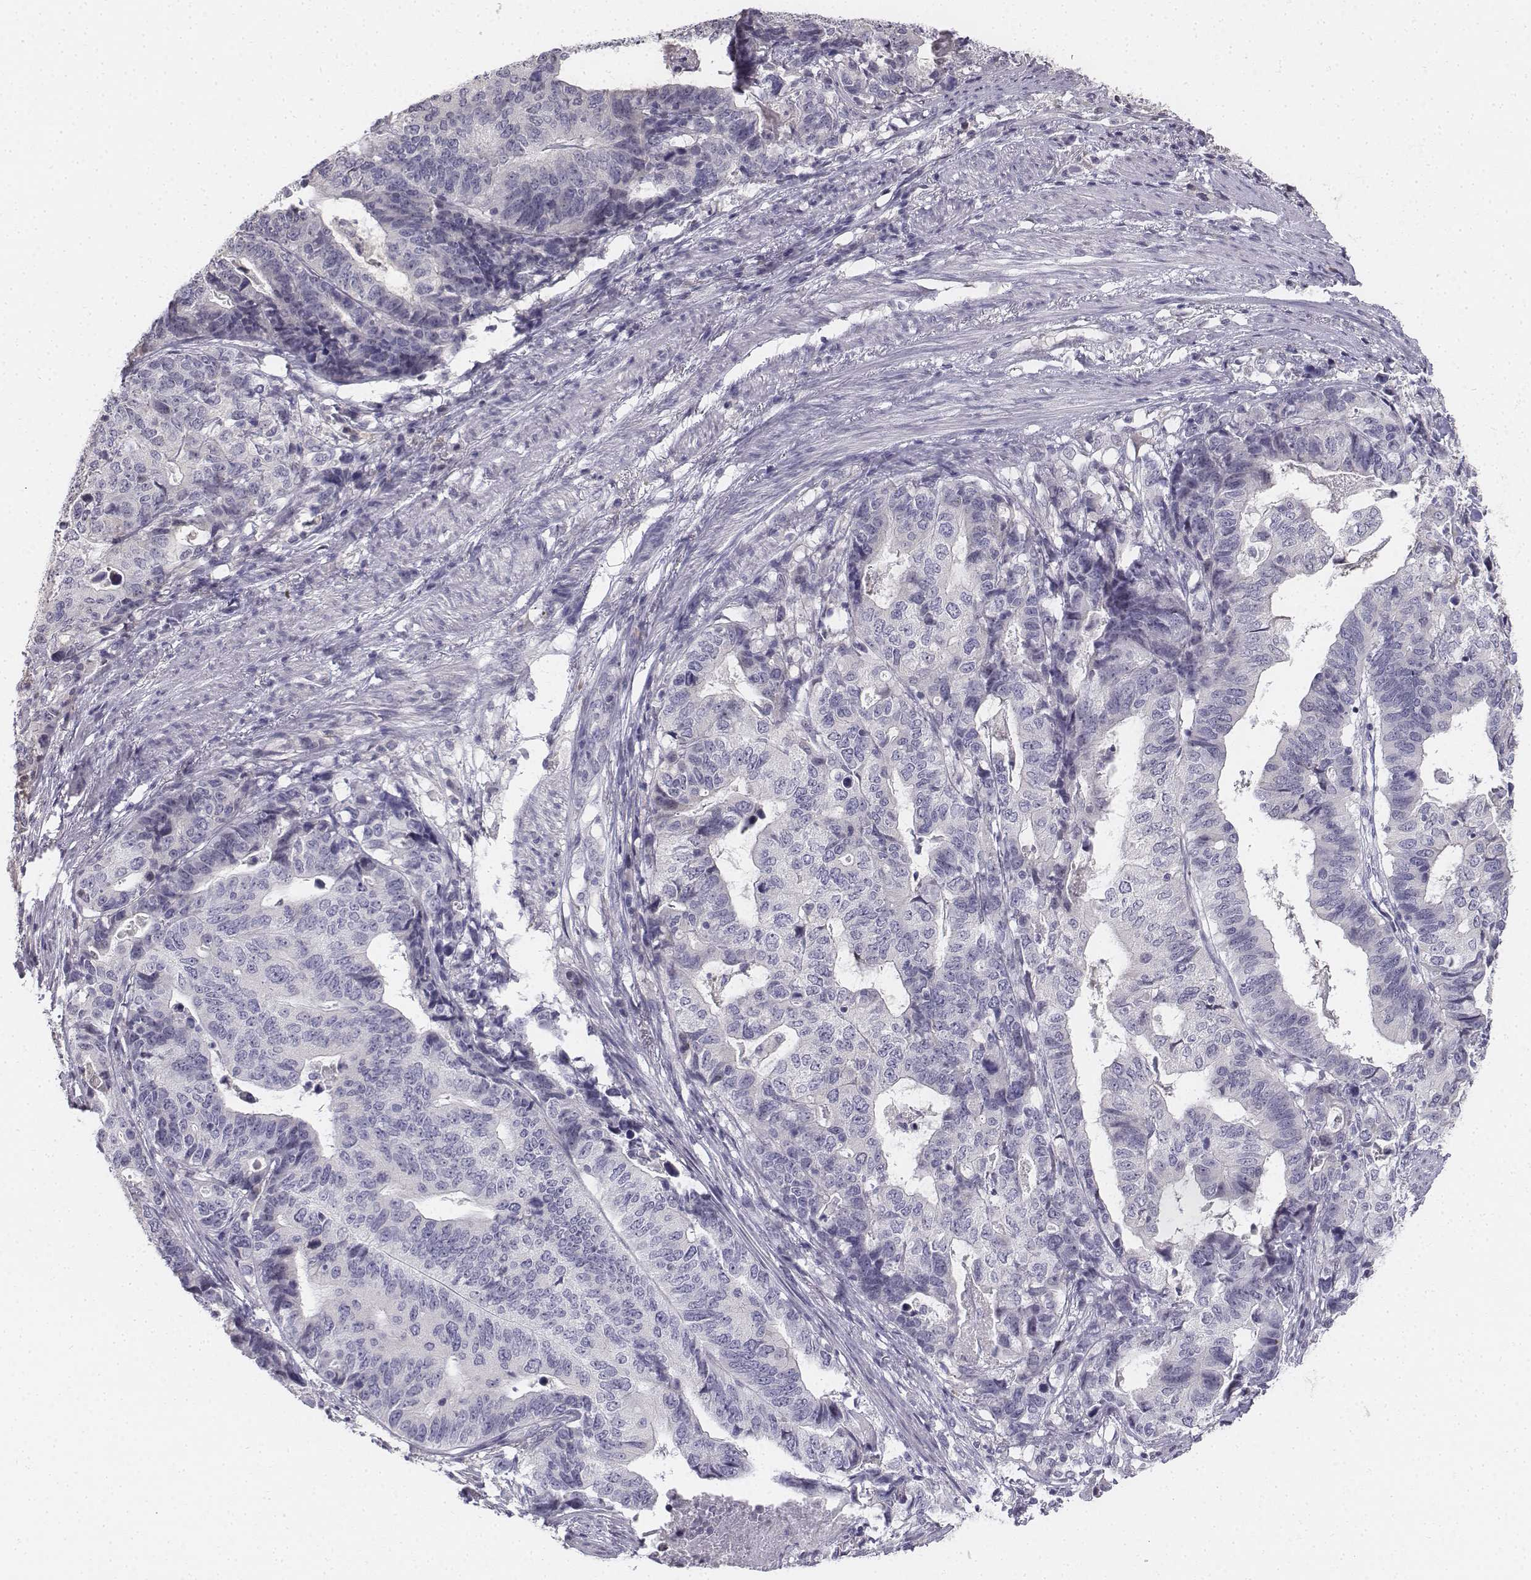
{"staining": {"intensity": "negative", "quantity": "none", "location": "none"}, "tissue": "stomach cancer", "cell_type": "Tumor cells", "image_type": "cancer", "snomed": [{"axis": "morphology", "description": "Adenocarcinoma, NOS"}, {"axis": "topography", "description": "Stomach, upper"}], "caption": "Tumor cells are negative for brown protein staining in stomach cancer (adenocarcinoma).", "gene": "PENK", "patient": {"sex": "female", "age": 67}}